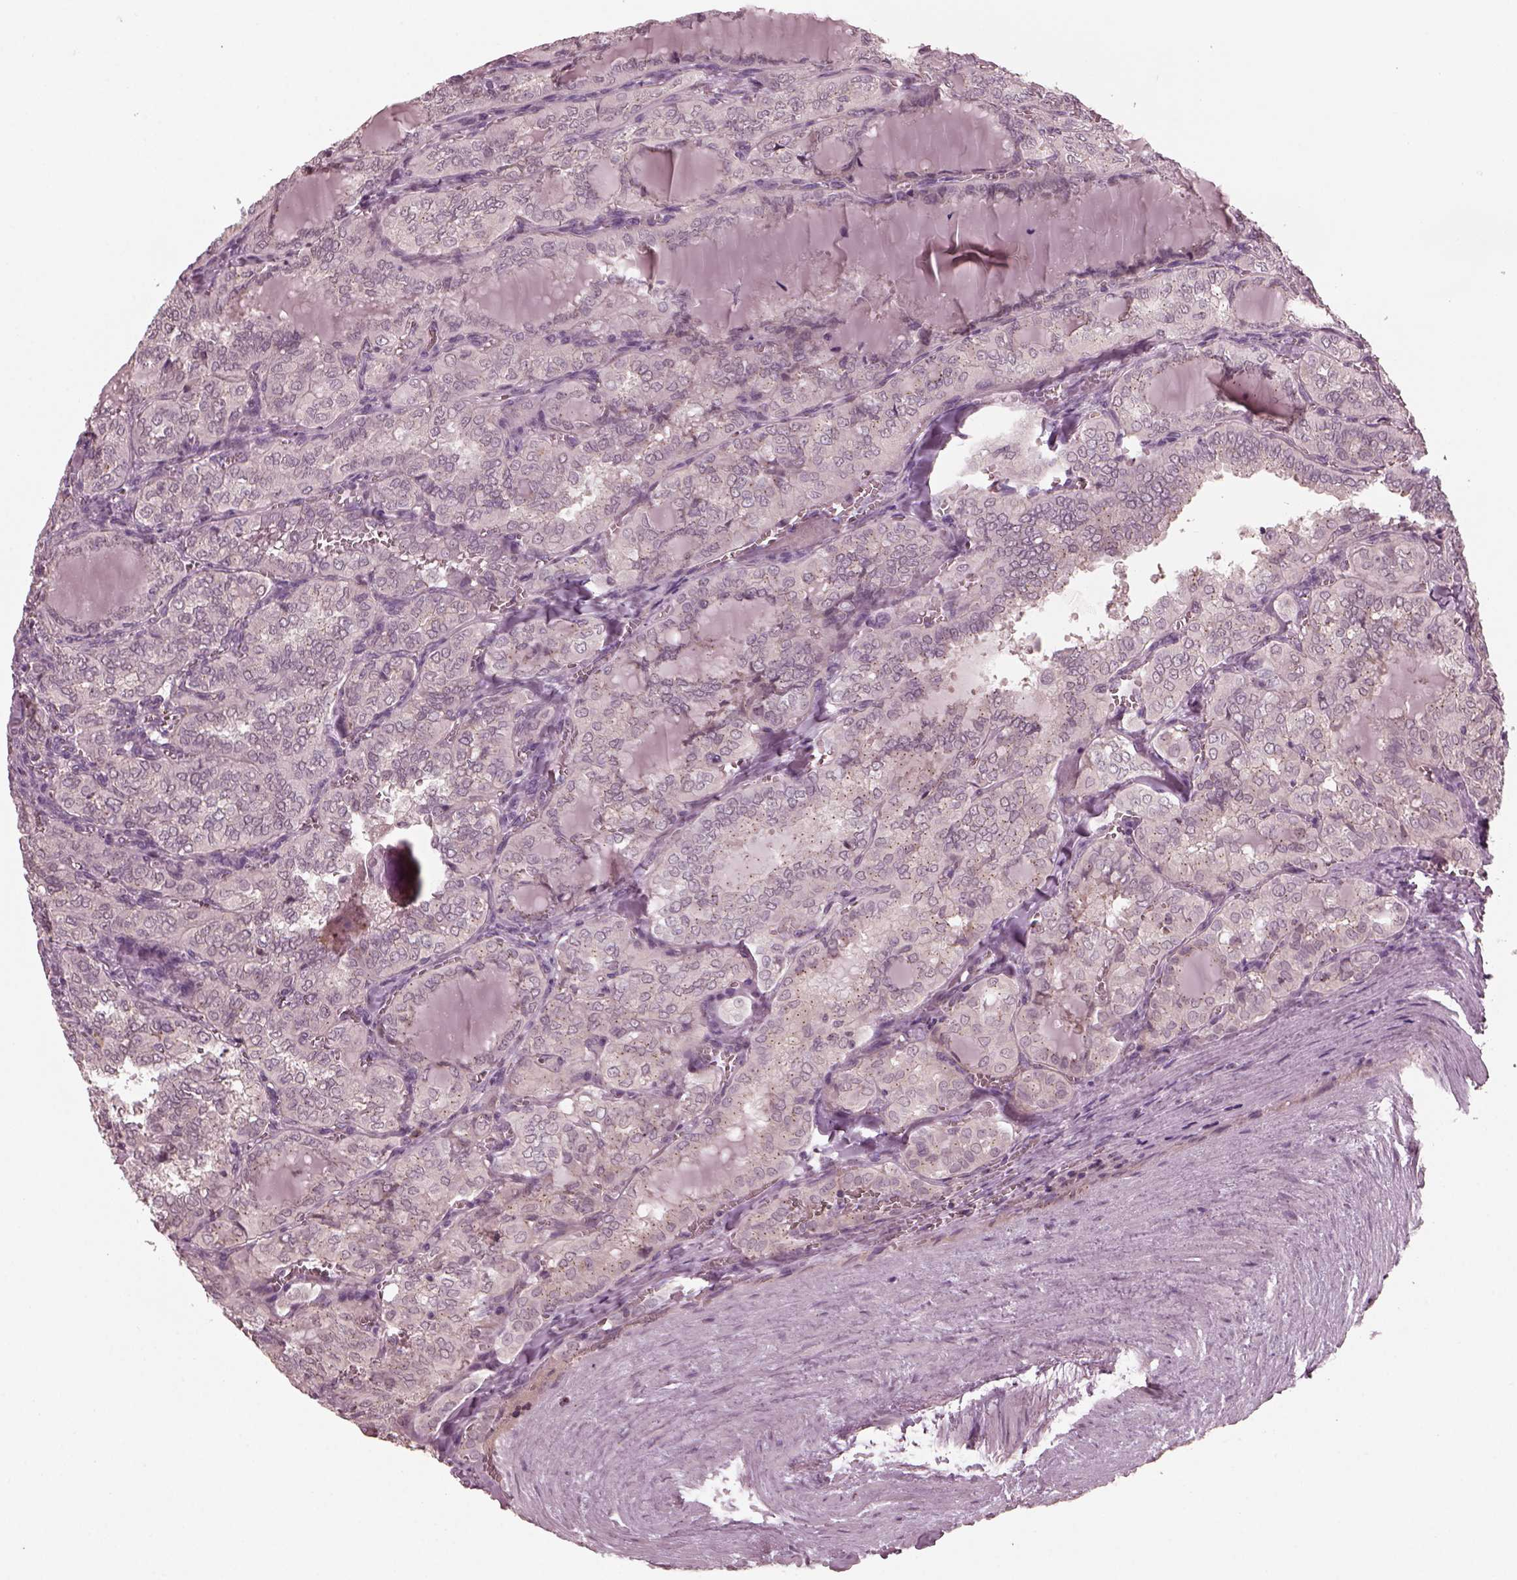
{"staining": {"intensity": "weak", "quantity": "<25%", "location": "cytoplasmic/membranous"}, "tissue": "thyroid cancer", "cell_type": "Tumor cells", "image_type": "cancer", "snomed": [{"axis": "morphology", "description": "Papillary adenocarcinoma, NOS"}, {"axis": "topography", "description": "Thyroid gland"}], "caption": "Tumor cells are negative for brown protein staining in thyroid papillary adenocarcinoma.", "gene": "SAXO1", "patient": {"sex": "female", "age": 41}}